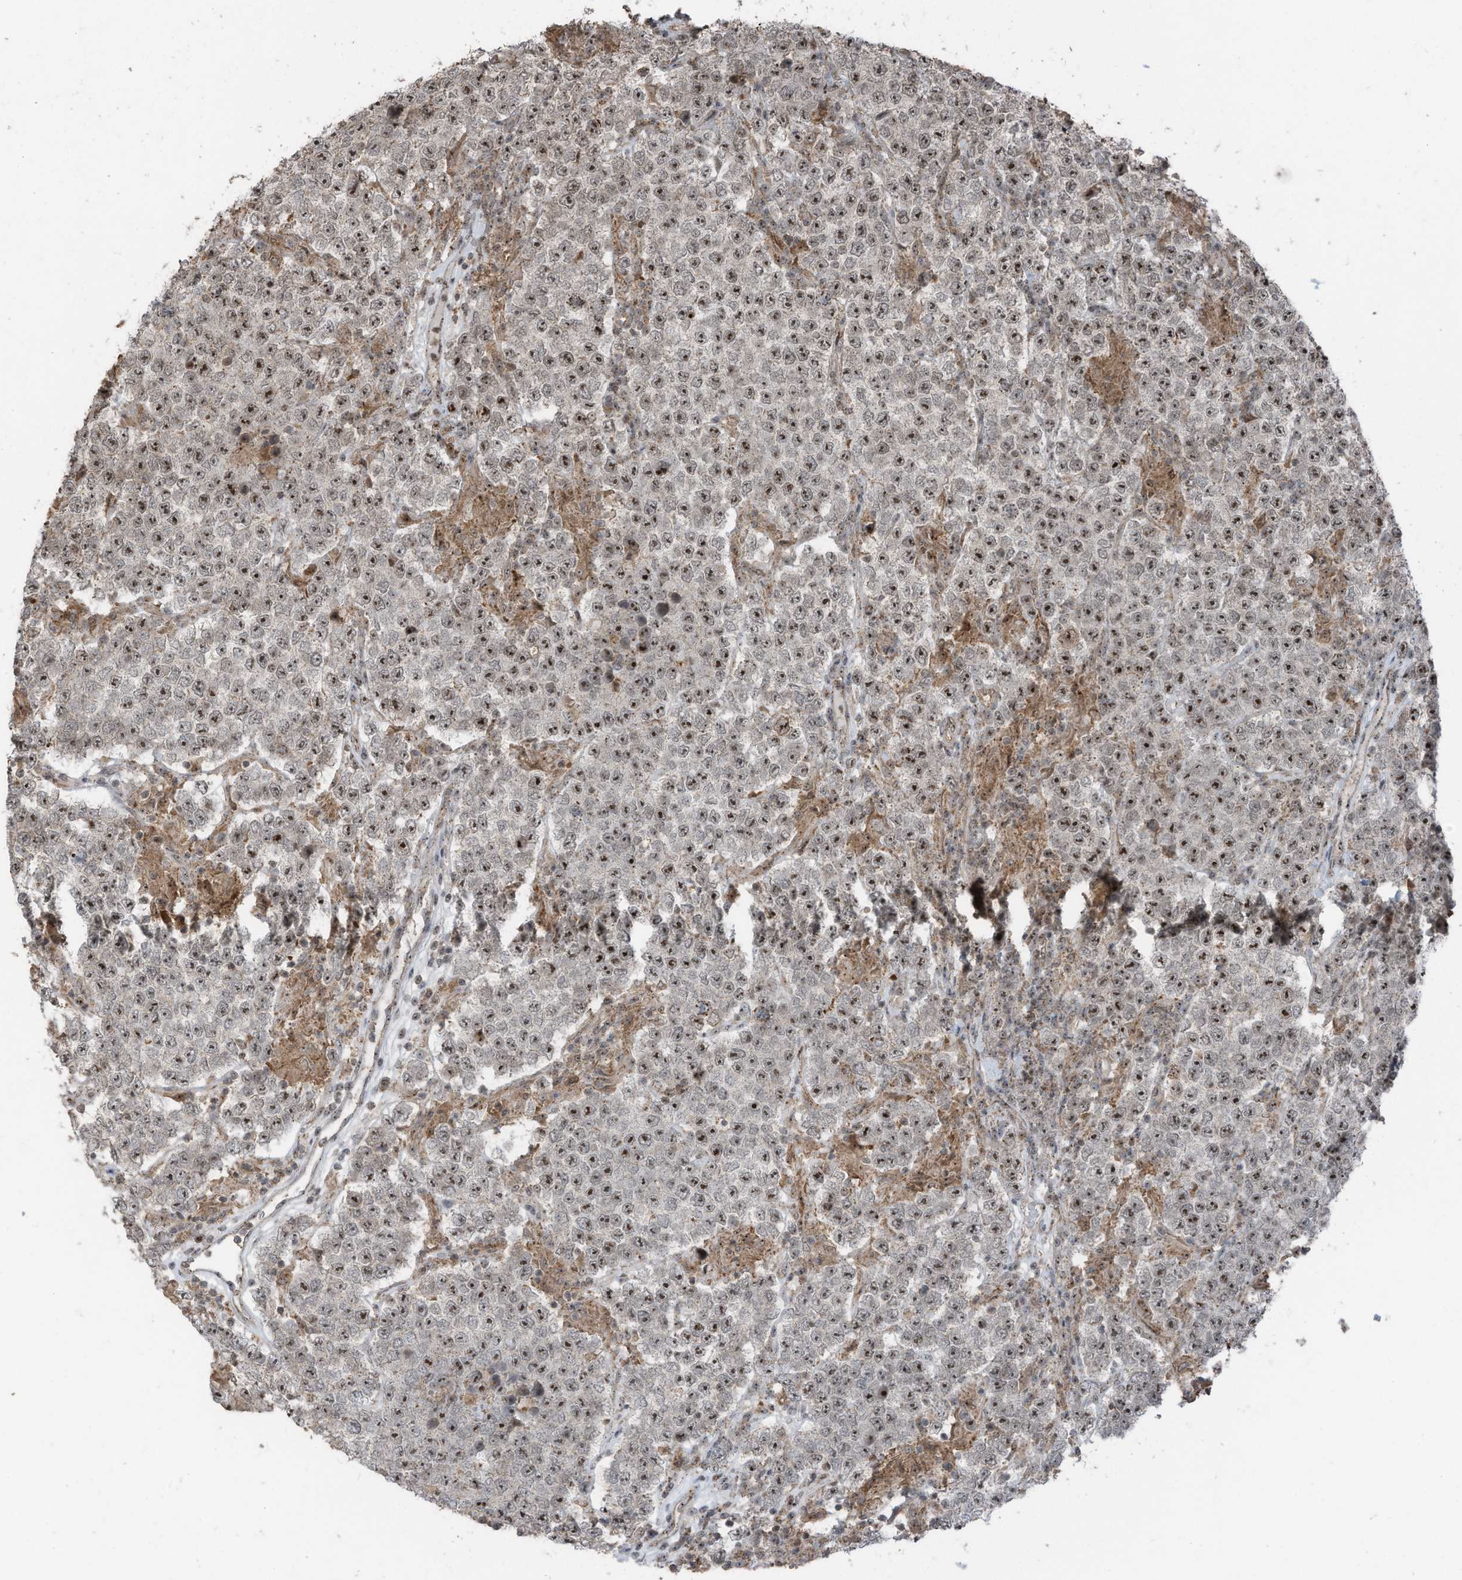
{"staining": {"intensity": "strong", "quantity": ">75%", "location": "nuclear"}, "tissue": "testis cancer", "cell_type": "Tumor cells", "image_type": "cancer", "snomed": [{"axis": "morphology", "description": "Normal tissue, NOS"}, {"axis": "morphology", "description": "Urothelial carcinoma, High grade"}, {"axis": "morphology", "description": "Seminoma, NOS"}, {"axis": "morphology", "description": "Carcinoma, Embryonal, NOS"}, {"axis": "topography", "description": "Urinary bladder"}, {"axis": "topography", "description": "Testis"}], "caption": "The photomicrograph reveals staining of testis urothelial carcinoma (high-grade), revealing strong nuclear protein expression (brown color) within tumor cells.", "gene": "UTP3", "patient": {"sex": "male", "age": 41}}